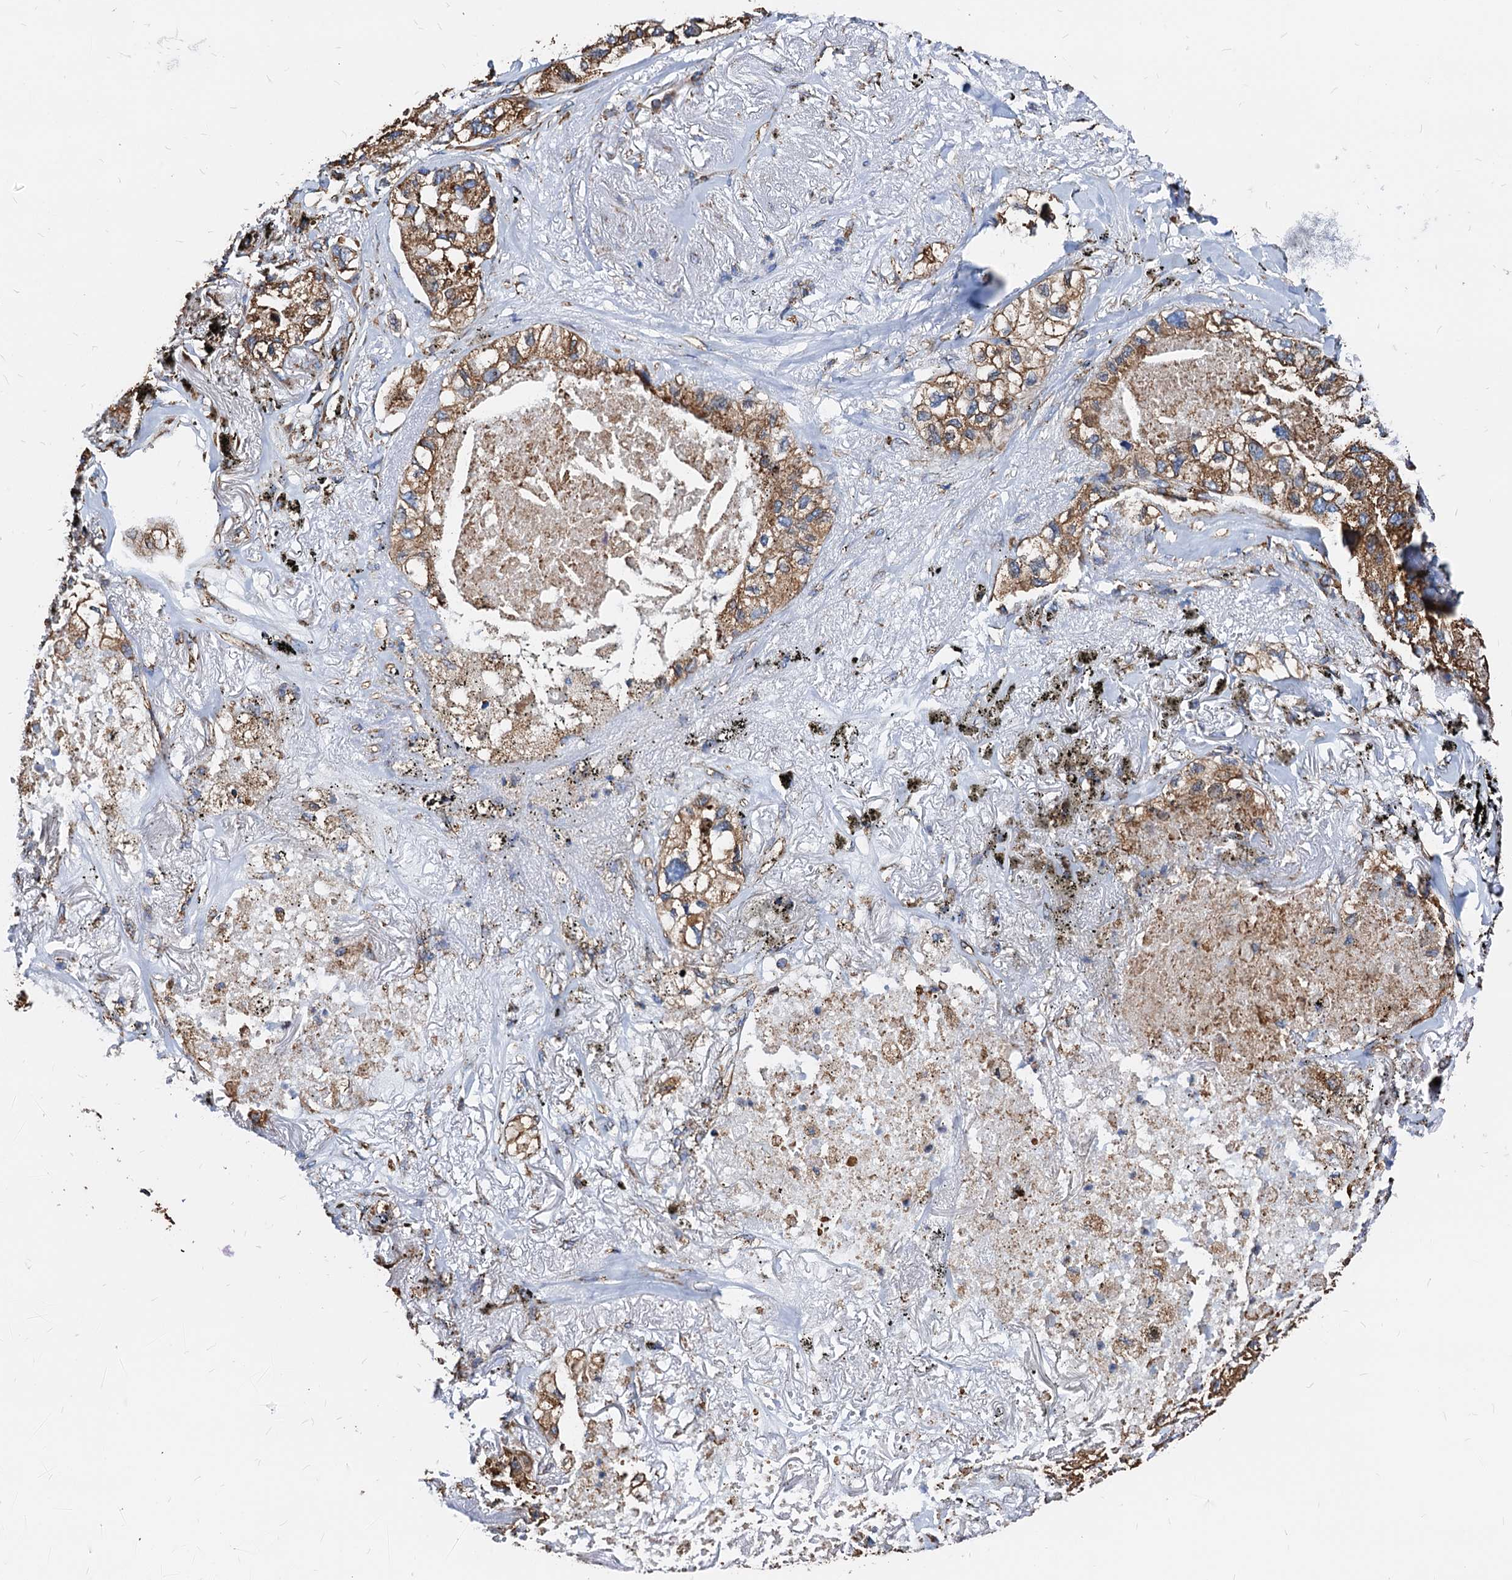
{"staining": {"intensity": "moderate", "quantity": ">75%", "location": "cytoplasmic/membranous"}, "tissue": "lung cancer", "cell_type": "Tumor cells", "image_type": "cancer", "snomed": [{"axis": "morphology", "description": "Adenocarcinoma, NOS"}, {"axis": "topography", "description": "Lung"}], "caption": "Immunohistochemical staining of human lung cancer (adenocarcinoma) exhibits medium levels of moderate cytoplasmic/membranous protein expression in approximately >75% of tumor cells.", "gene": "HSPA5", "patient": {"sex": "male", "age": 65}}